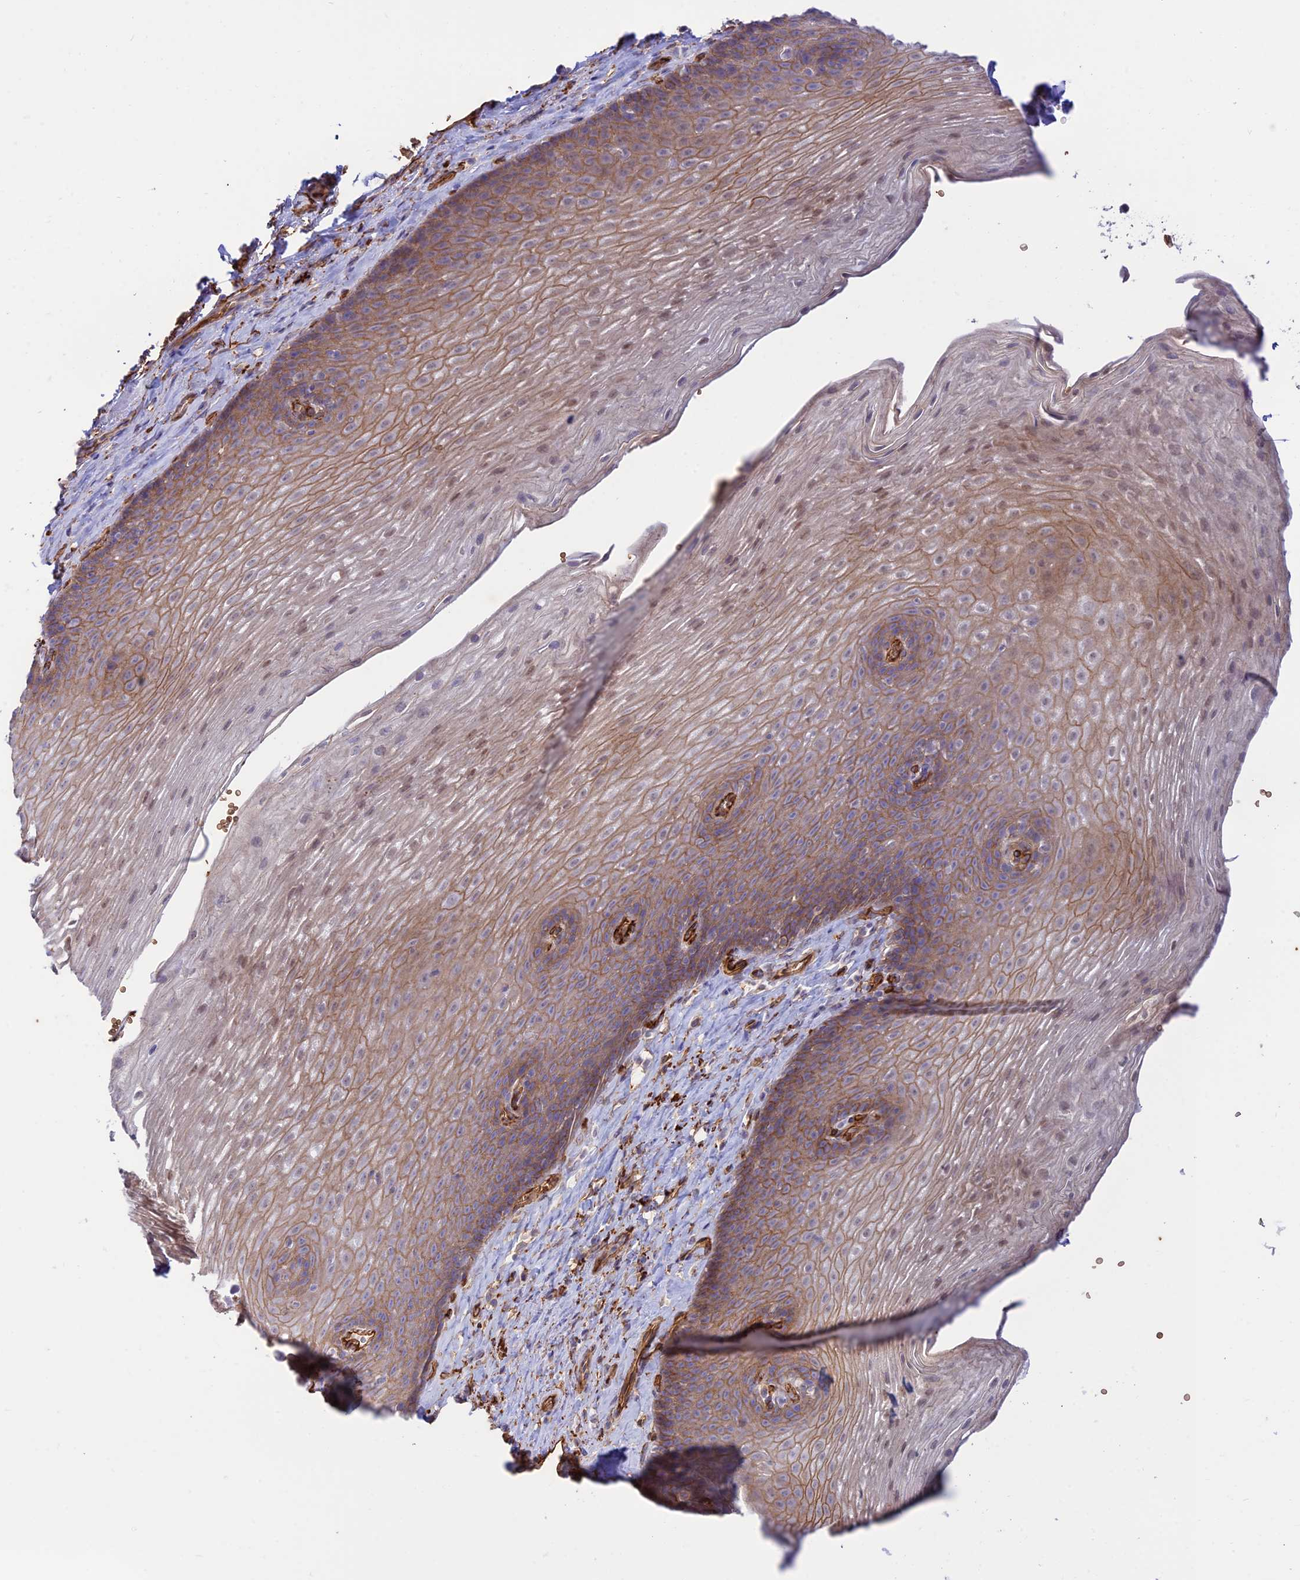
{"staining": {"intensity": "moderate", "quantity": "25%-75%", "location": "cytoplasmic/membranous"}, "tissue": "esophagus", "cell_type": "Squamous epithelial cells", "image_type": "normal", "snomed": [{"axis": "morphology", "description": "Normal tissue, NOS"}, {"axis": "topography", "description": "Esophagus"}], "caption": "Benign esophagus shows moderate cytoplasmic/membranous staining in approximately 25%-75% of squamous epithelial cells, visualized by immunohistochemistry.", "gene": "YPEL5", "patient": {"sex": "male", "age": 60}}